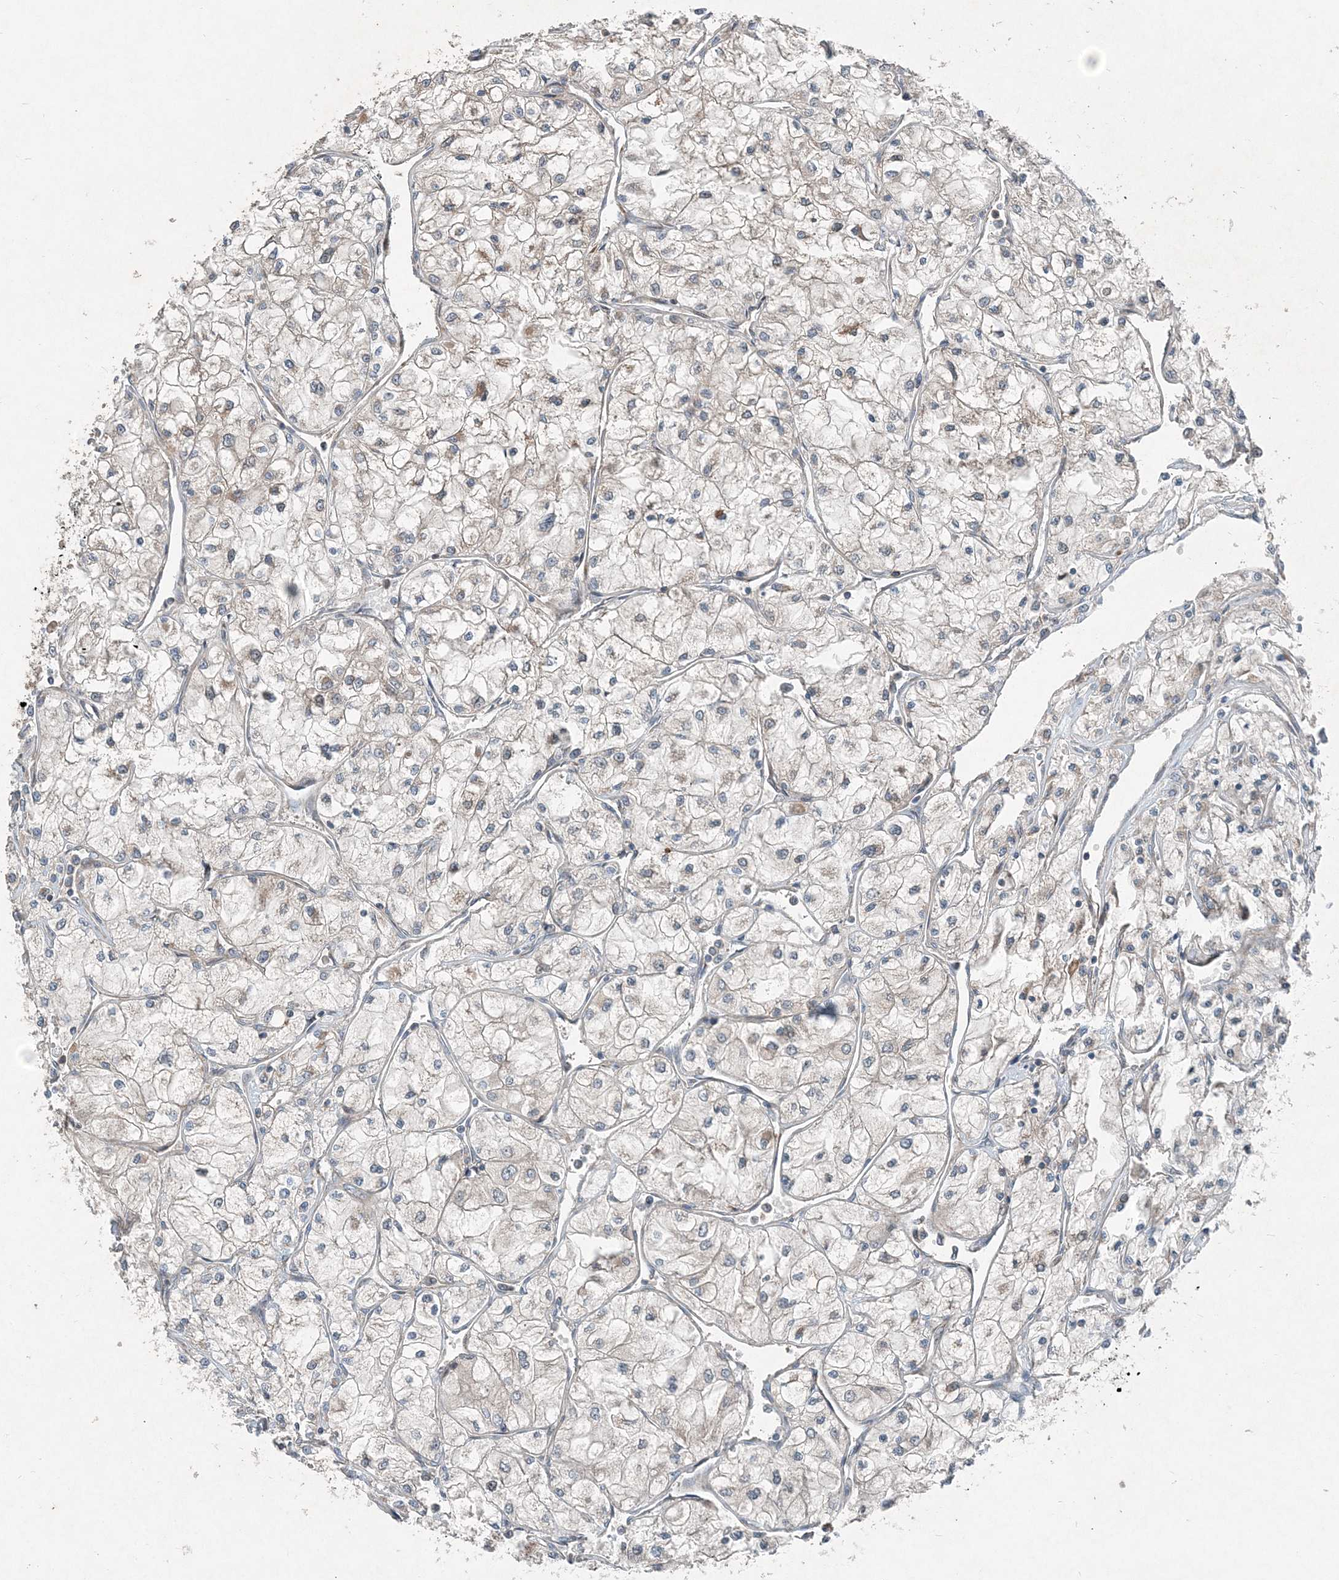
{"staining": {"intensity": "negative", "quantity": "none", "location": "none"}, "tissue": "renal cancer", "cell_type": "Tumor cells", "image_type": "cancer", "snomed": [{"axis": "morphology", "description": "Adenocarcinoma, NOS"}, {"axis": "topography", "description": "Kidney"}], "caption": "The image reveals no significant expression in tumor cells of renal cancer (adenocarcinoma). Brightfield microscopy of immunohistochemistry (IHC) stained with DAB (brown) and hematoxylin (blue), captured at high magnification.", "gene": "INTU", "patient": {"sex": "male", "age": 80}}